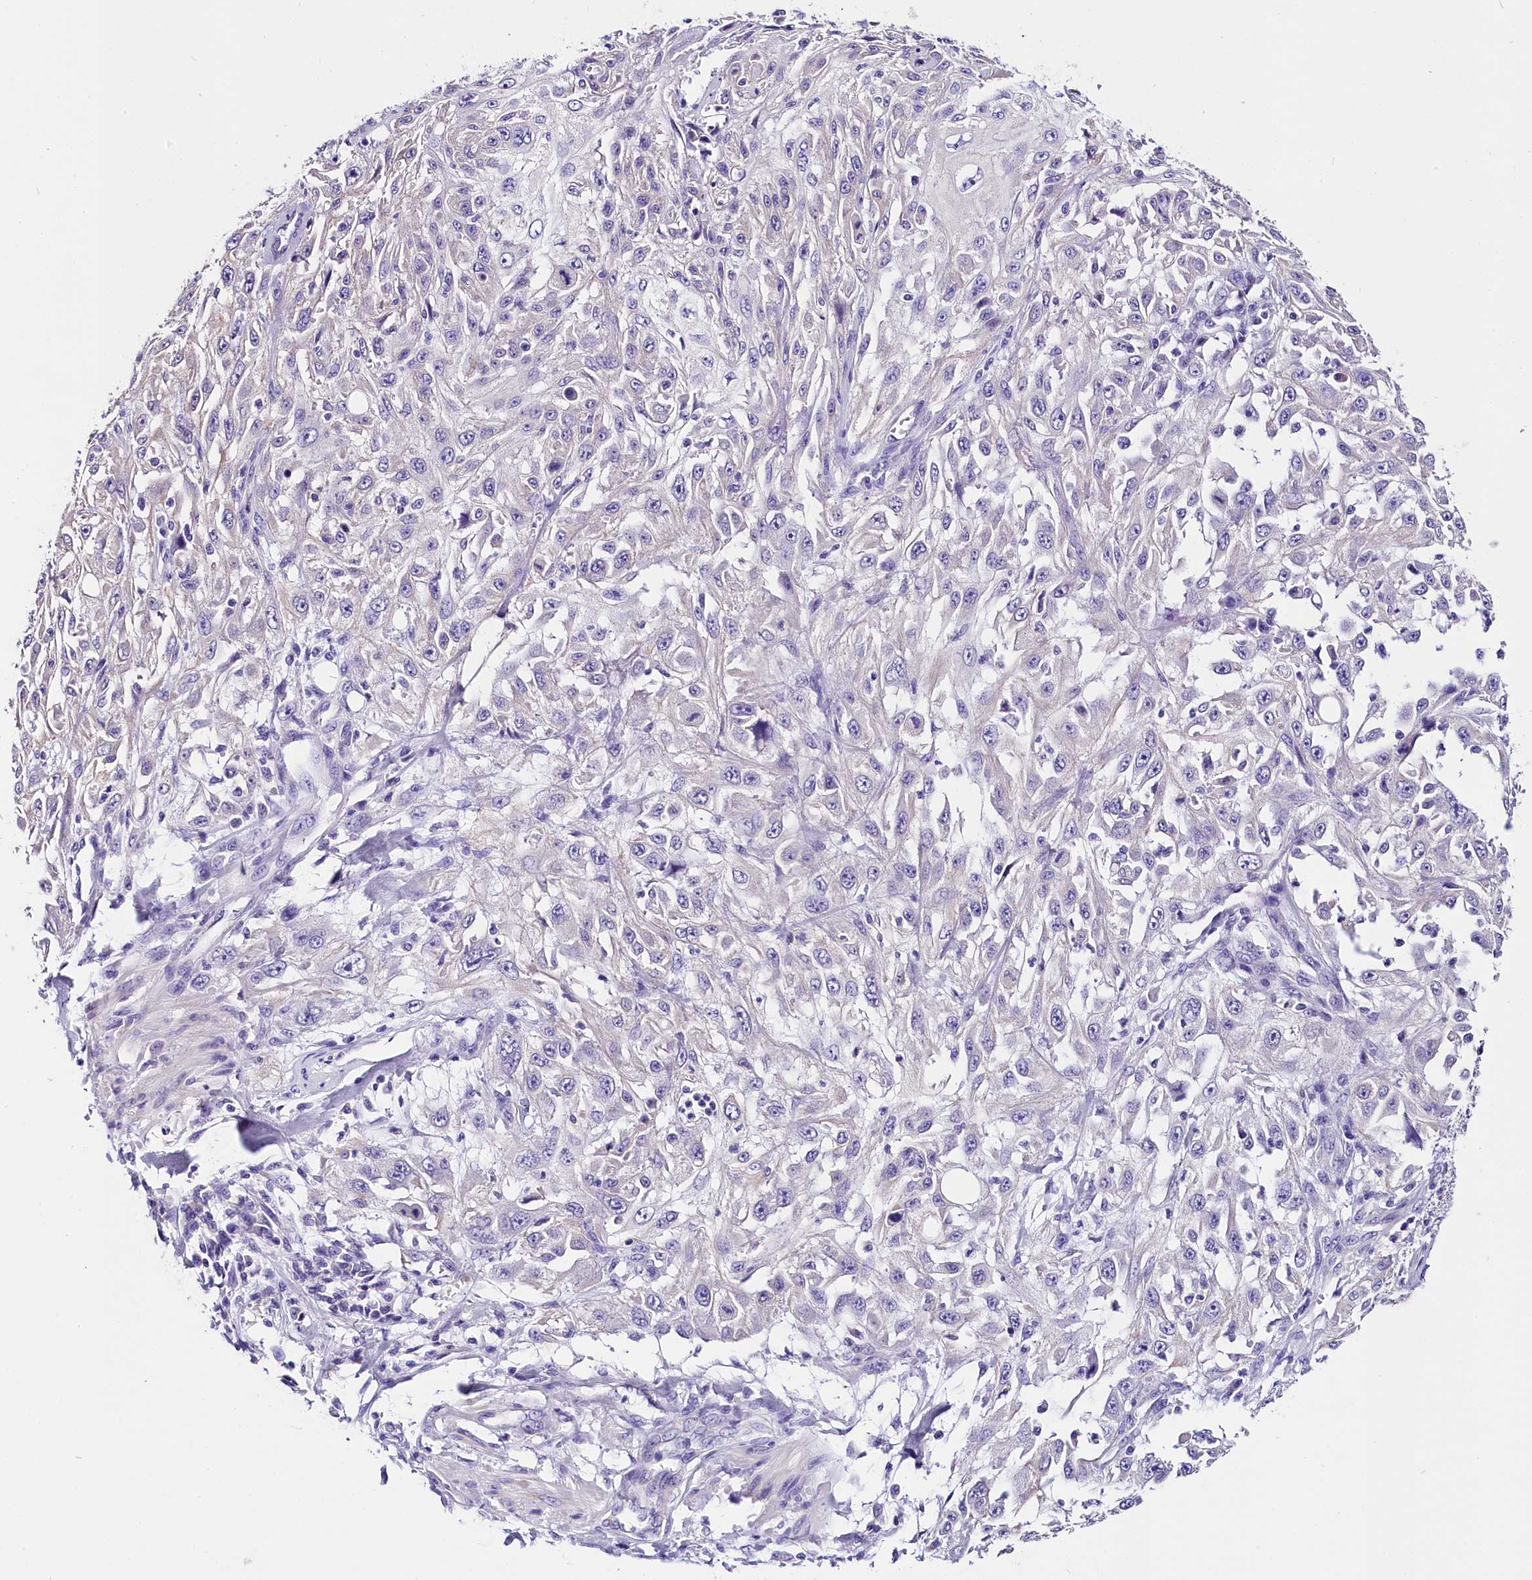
{"staining": {"intensity": "negative", "quantity": "none", "location": "none"}, "tissue": "skin cancer", "cell_type": "Tumor cells", "image_type": "cancer", "snomed": [{"axis": "morphology", "description": "Squamous cell carcinoma, NOS"}, {"axis": "topography", "description": "Skin"}], "caption": "This photomicrograph is of skin cancer (squamous cell carcinoma) stained with IHC to label a protein in brown with the nuclei are counter-stained blue. There is no positivity in tumor cells.", "gene": "ACAA2", "patient": {"sex": "male", "age": 75}}